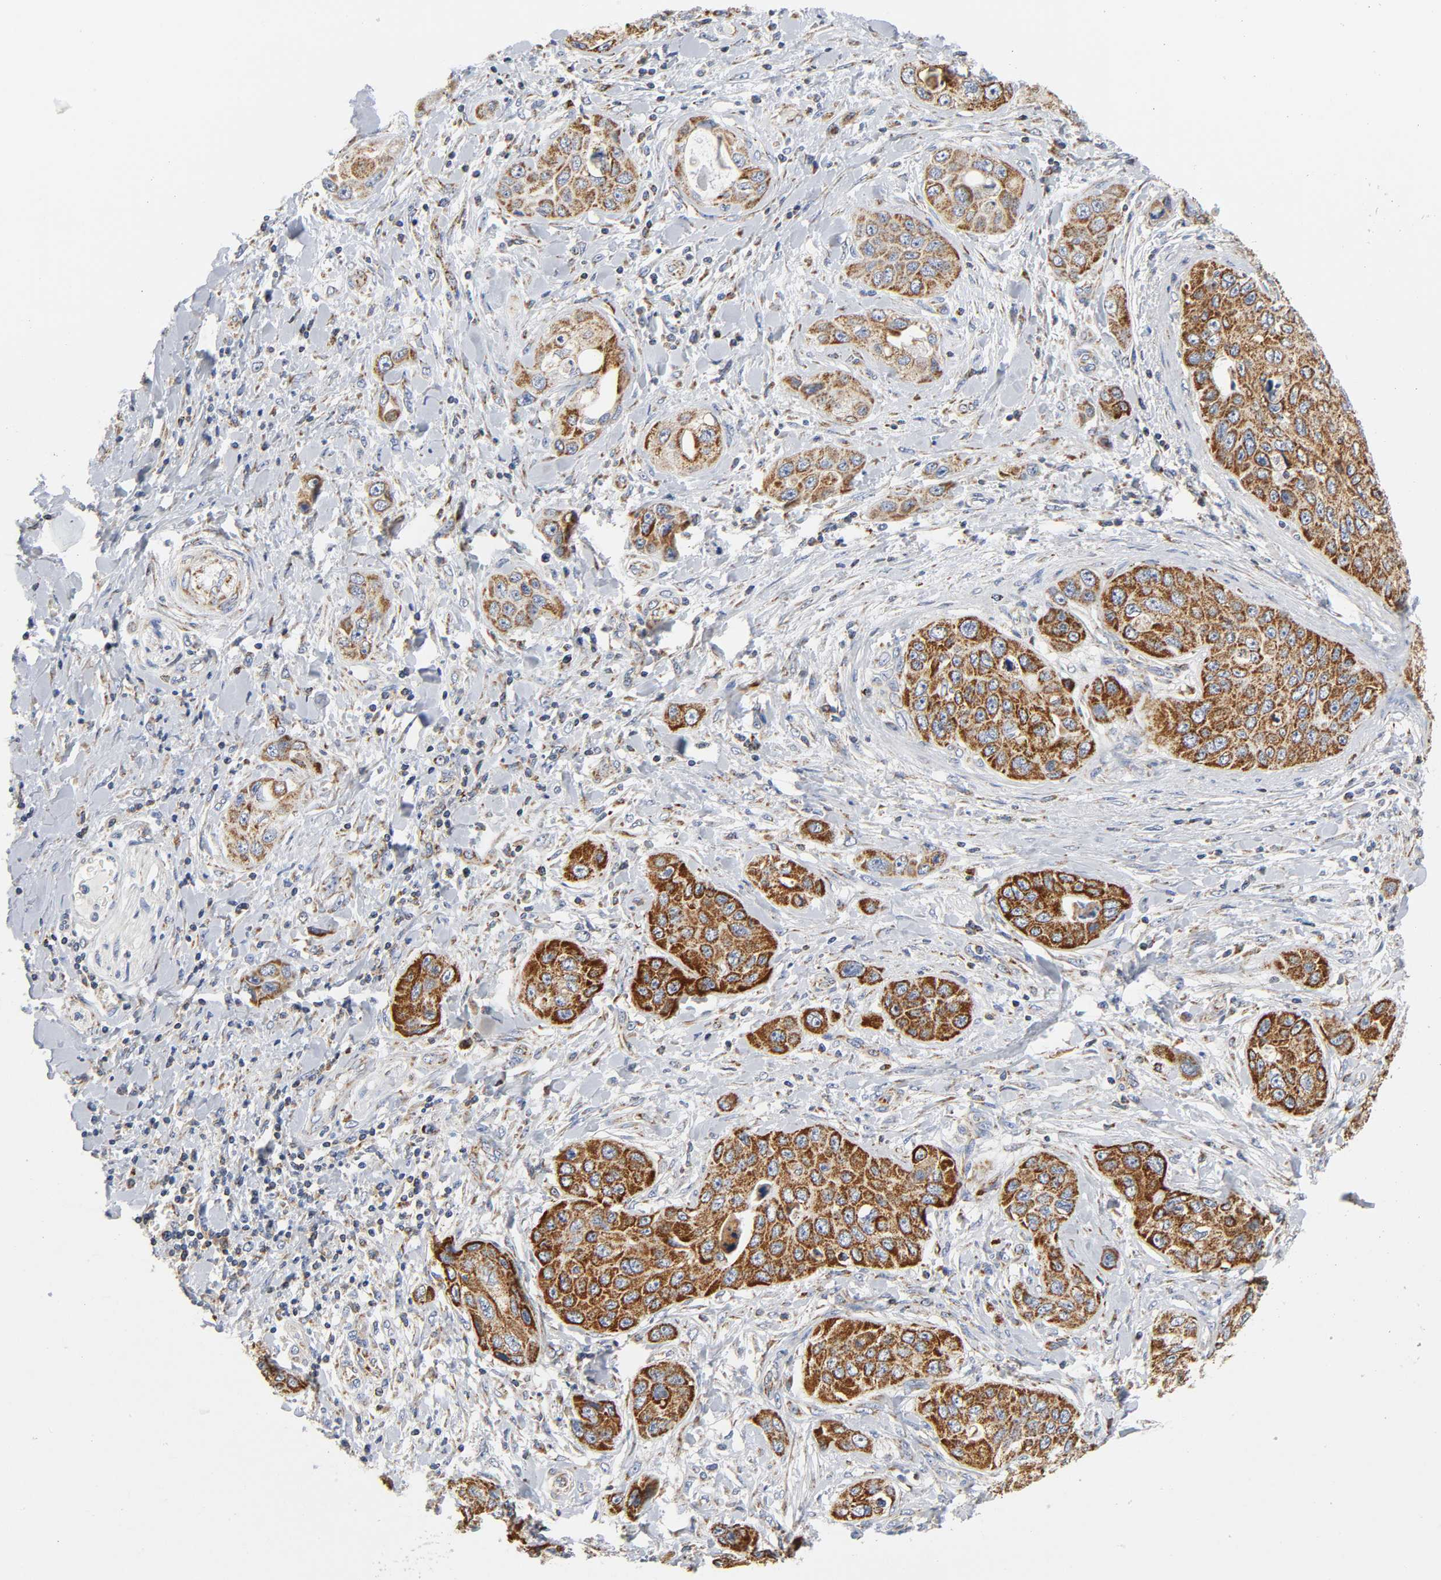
{"staining": {"intensity": "strong", "quantity": ">75%", "location": "cytoplasmic/membranous"}, "tissue": "pancreatic cancer", "cell_type": "Tumor cells", "image_type": "cancer", "snomed": [{"axis": "morphology", "description": "Adenocarcinoma, NOS"}, {"axis": "topography", "description": "Pancreas"}], "caption": "High-magnification brightfield microscopy of pancreatic cancer (adenocarcinoma) stained with DAB (brown) and counterstained with hematoxylin (blue). tumor cells exhibit strong cytoplasmic/membranous positivity is seen in about>75% of cells.", "gene": "BAK1", "patient": {"sex": "female", "age": 57}}